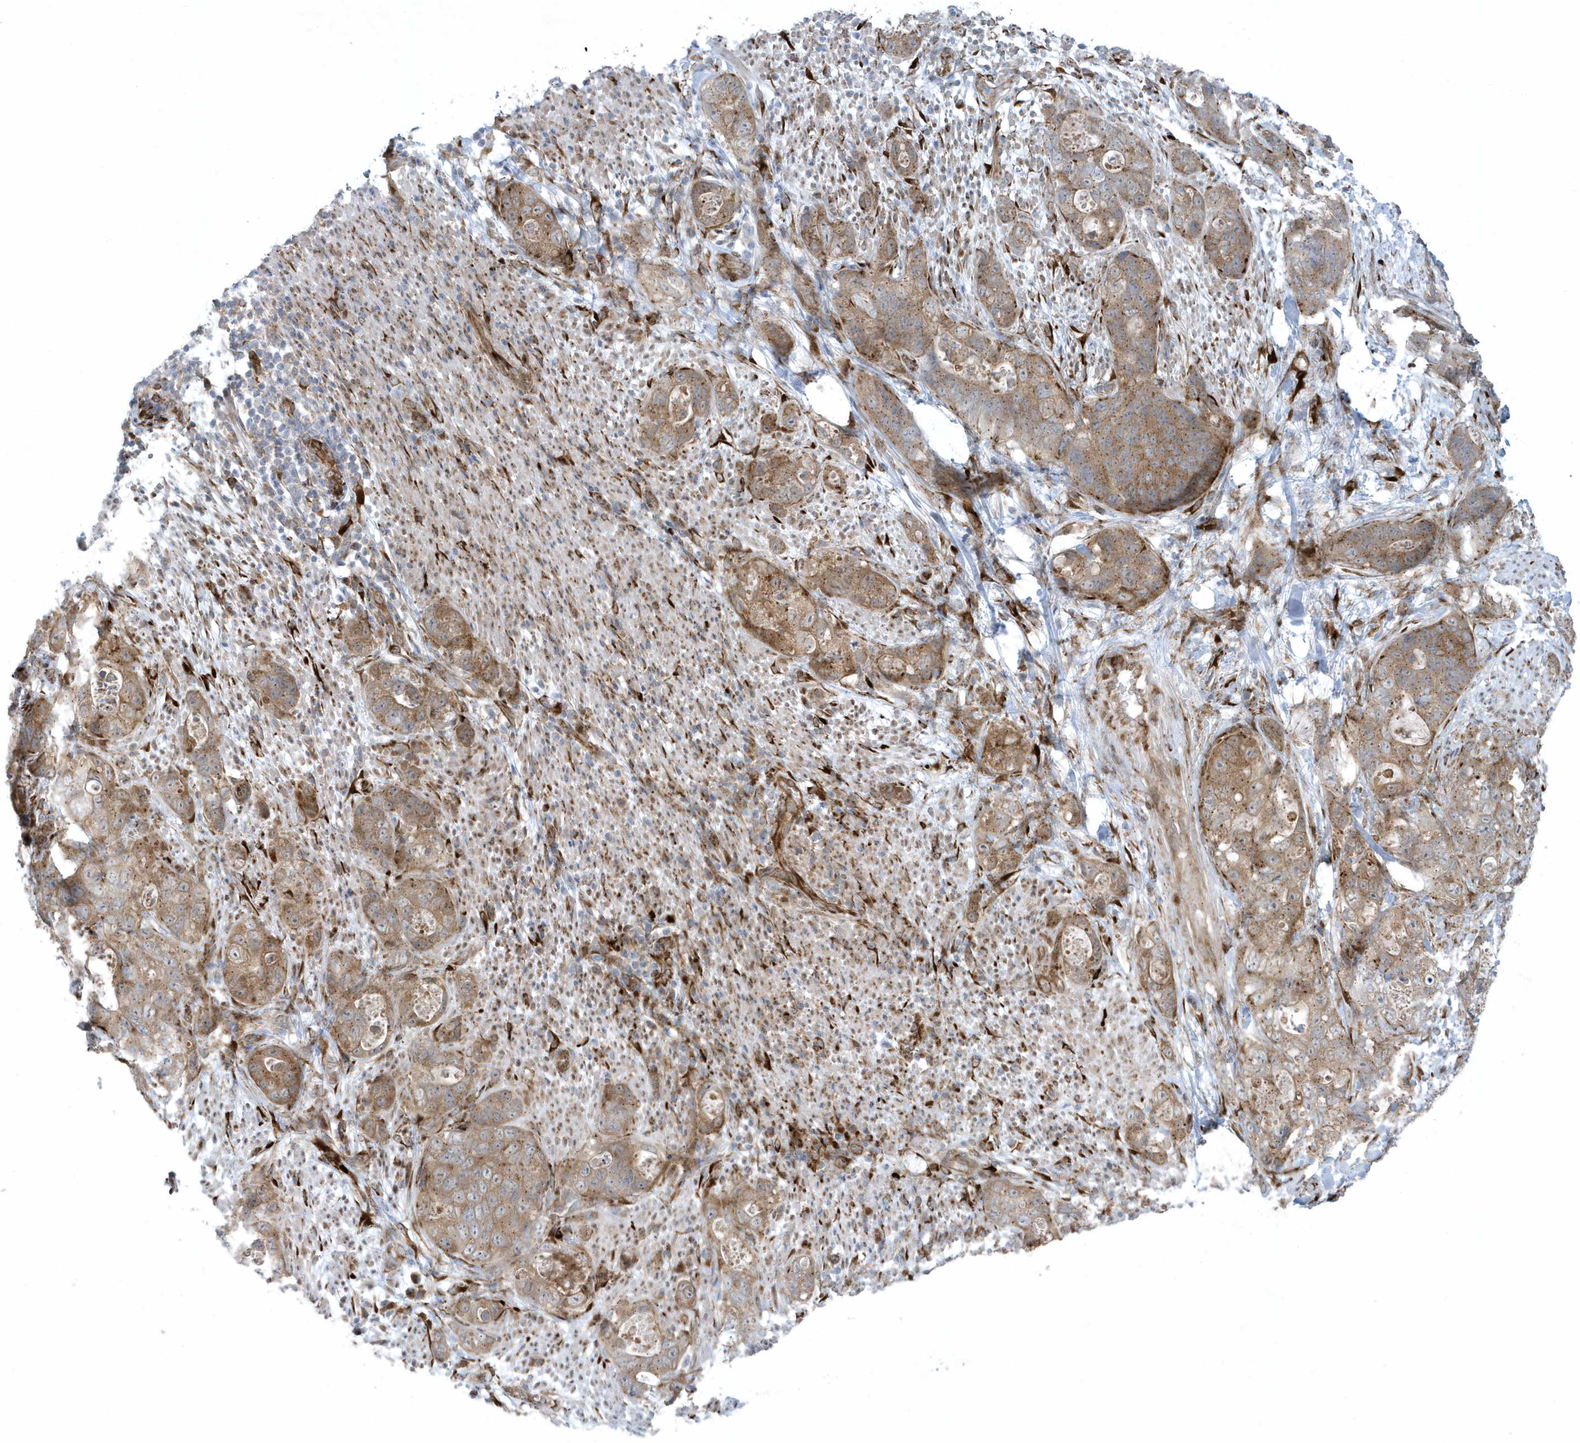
{"staining": {"intensity": "moderate", "quantity": "25%-75%", "location": "cytoplasmic/membranous"}, "tissue": "stomach cancer", "cell_type": "Tumor cells", "image_type": "cancer", "snomed": [{"axis": "morphology", "description": "Adenocarcinoma, NOS"}, {"axis": "topography", "description": "Stomach"}], "caption": "Immunohistochemical staining of adenocarcinoma (stomach) displays moderate cytoplasmic/membranous protein positivity in approximately 25%-75% of tumor cells.", "gene": "FAM98A", "patient": {"sex": "female", "age": 89}}